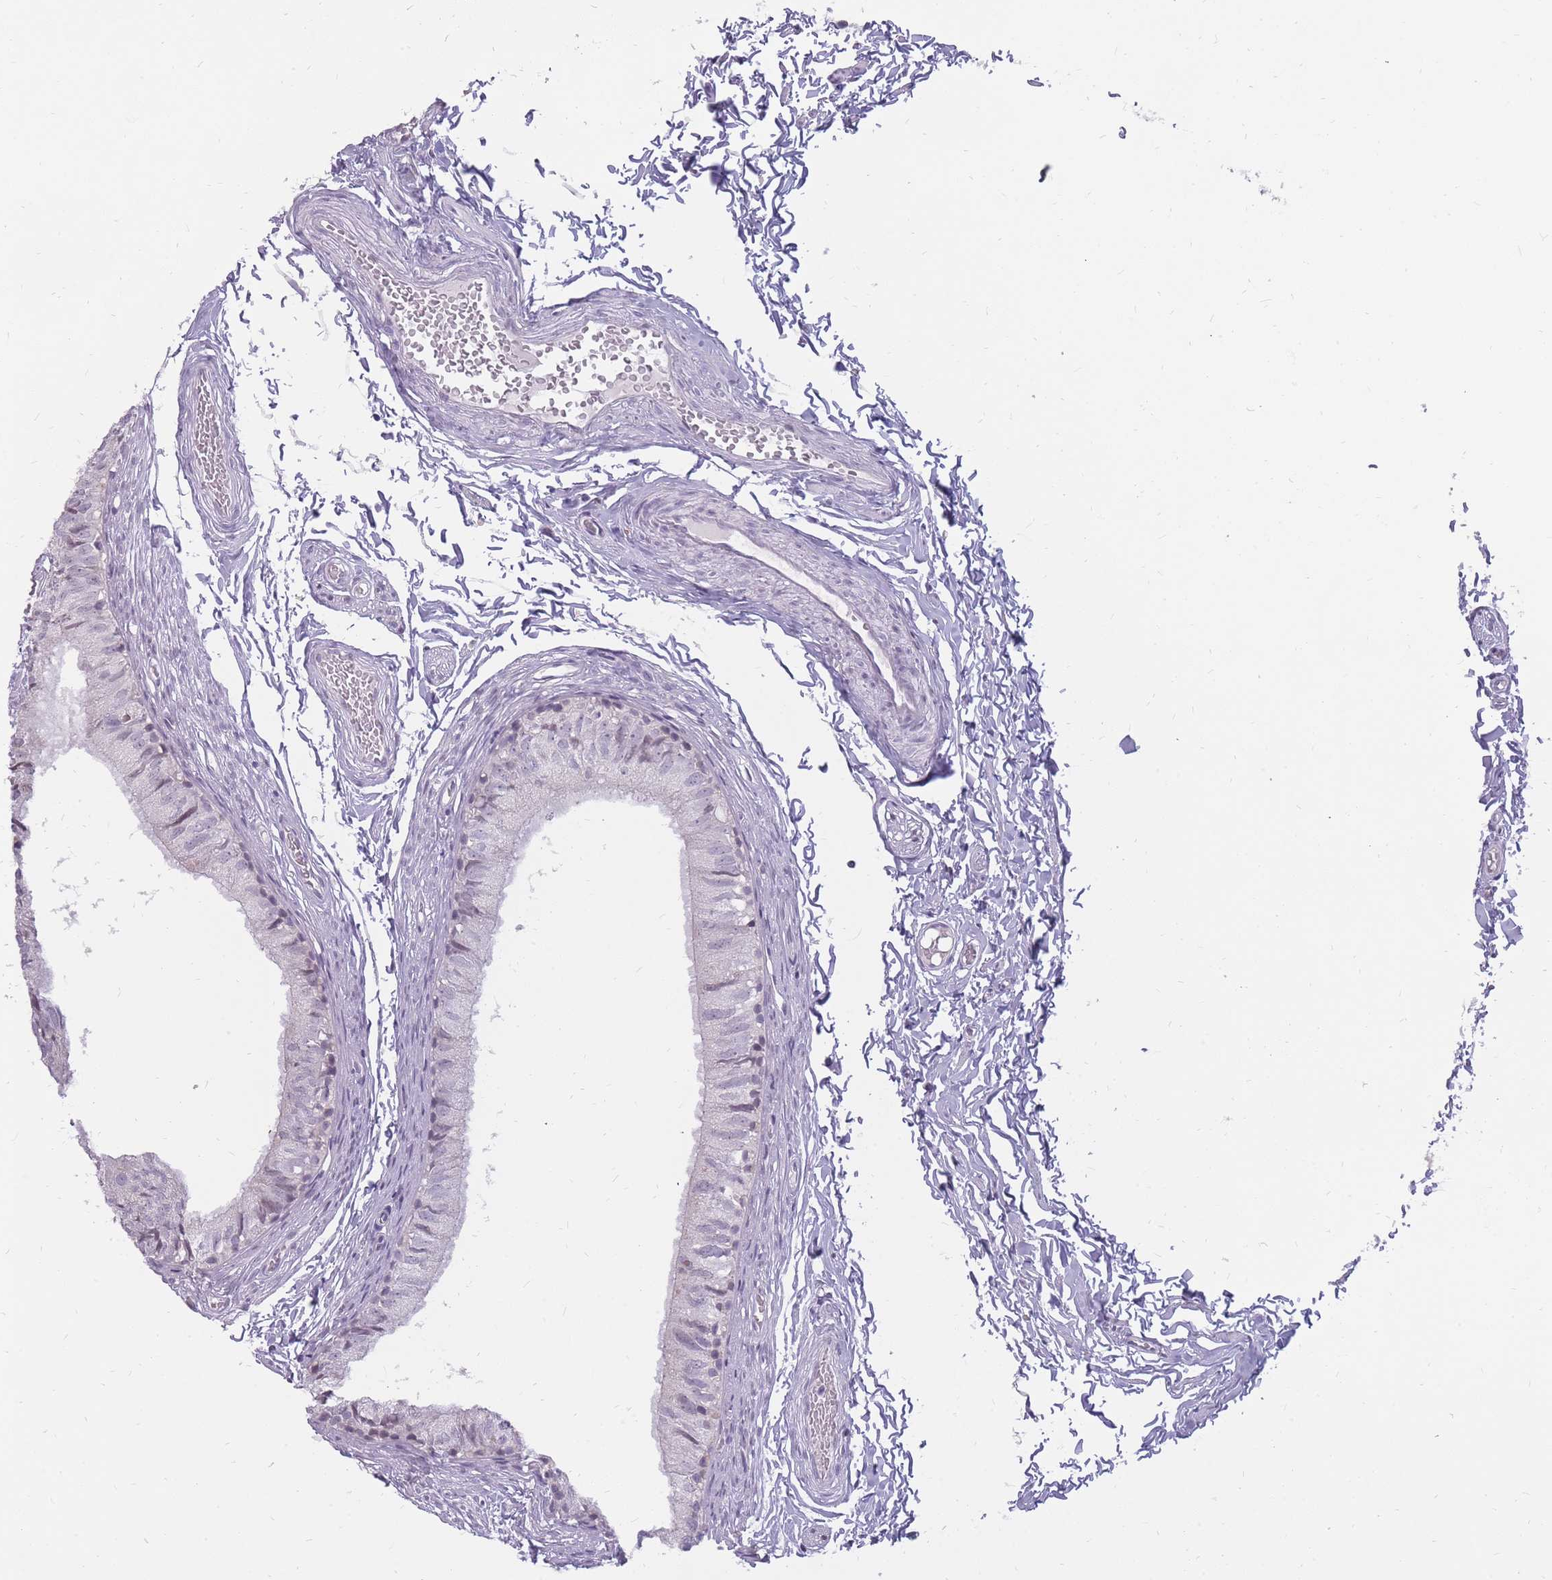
{"staining": {"intensity": "weak", "quantity": "<25%", "location": "nuclear"}, "tissue": "epididymis", "cell_type": "Glandular cells", "image_type": "normal", "snomed": [{"axis": "morphology", "description": "Normal tissue, NOS"}, {"axis": "topography", "description": "Epididymis"}], "caption": "IHC of benign epididymis demonstrates no staining in glandular cells.", "gene": "POM121C", "patient": {"sex": "male", "age": 37}}